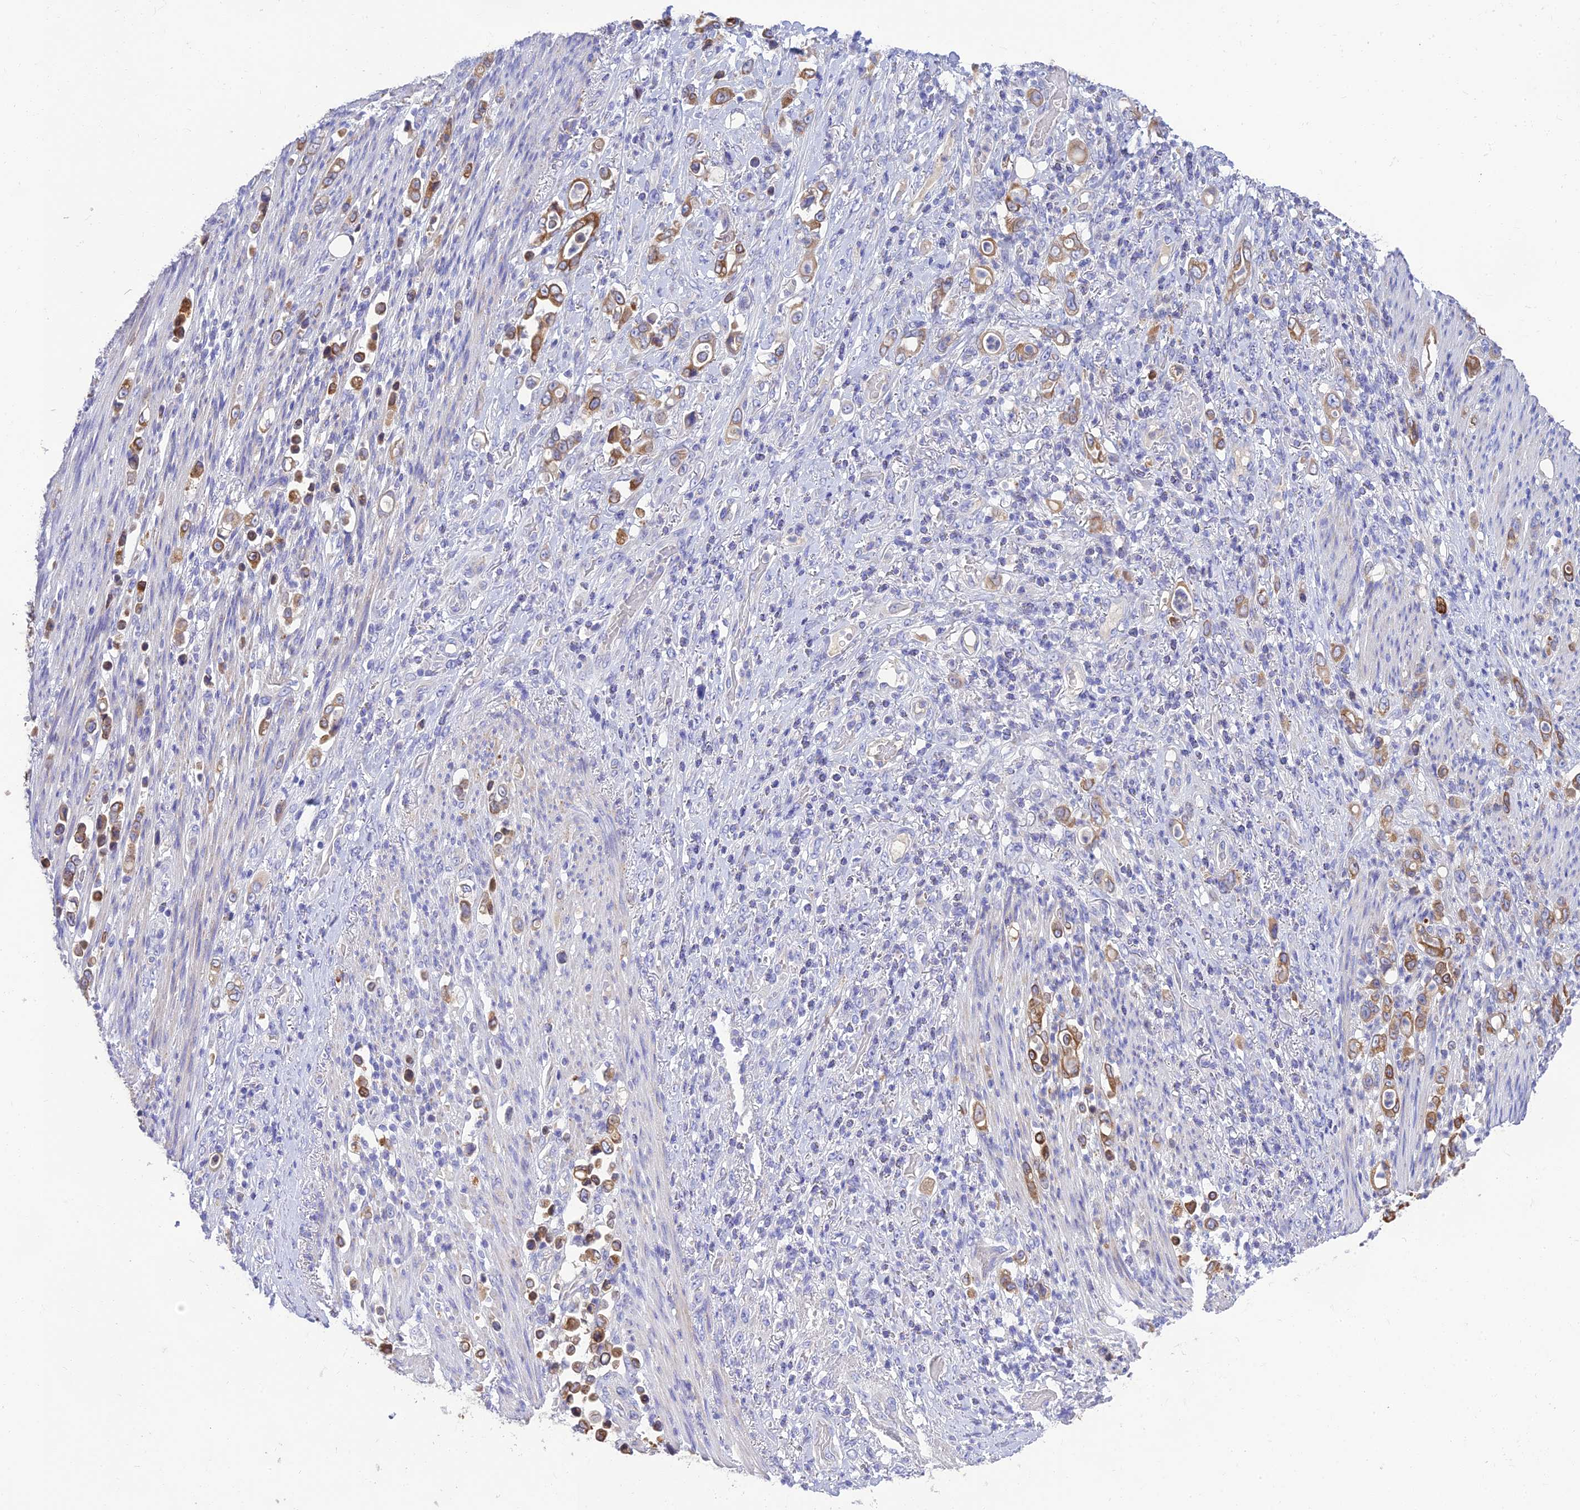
{"staining": {"intensity": "moderate", "quantity": ">75%", "location": "cytoplasmic/membranous"}, "tissue": "stomach cancer", "cell_type": "Tumor cells", "image_type": "cancer", "snomed": [{"axis": "morphology", "description": "Normal tissue, NOS"}, {"axis": "morphology", "description": "Adenocarcinoma, NOS"}, {"axis": "topography", "description": "Stomach"}], "caption": "About >75% of tumor cells in adenocarcinoma (stomach) exhibit moderate cytoplasmic/membranous protein positivity as visualized by brown immunohistochemical staining.", "gene": "HSD17B2", "patient": {"sex": "female", "age": 79}}